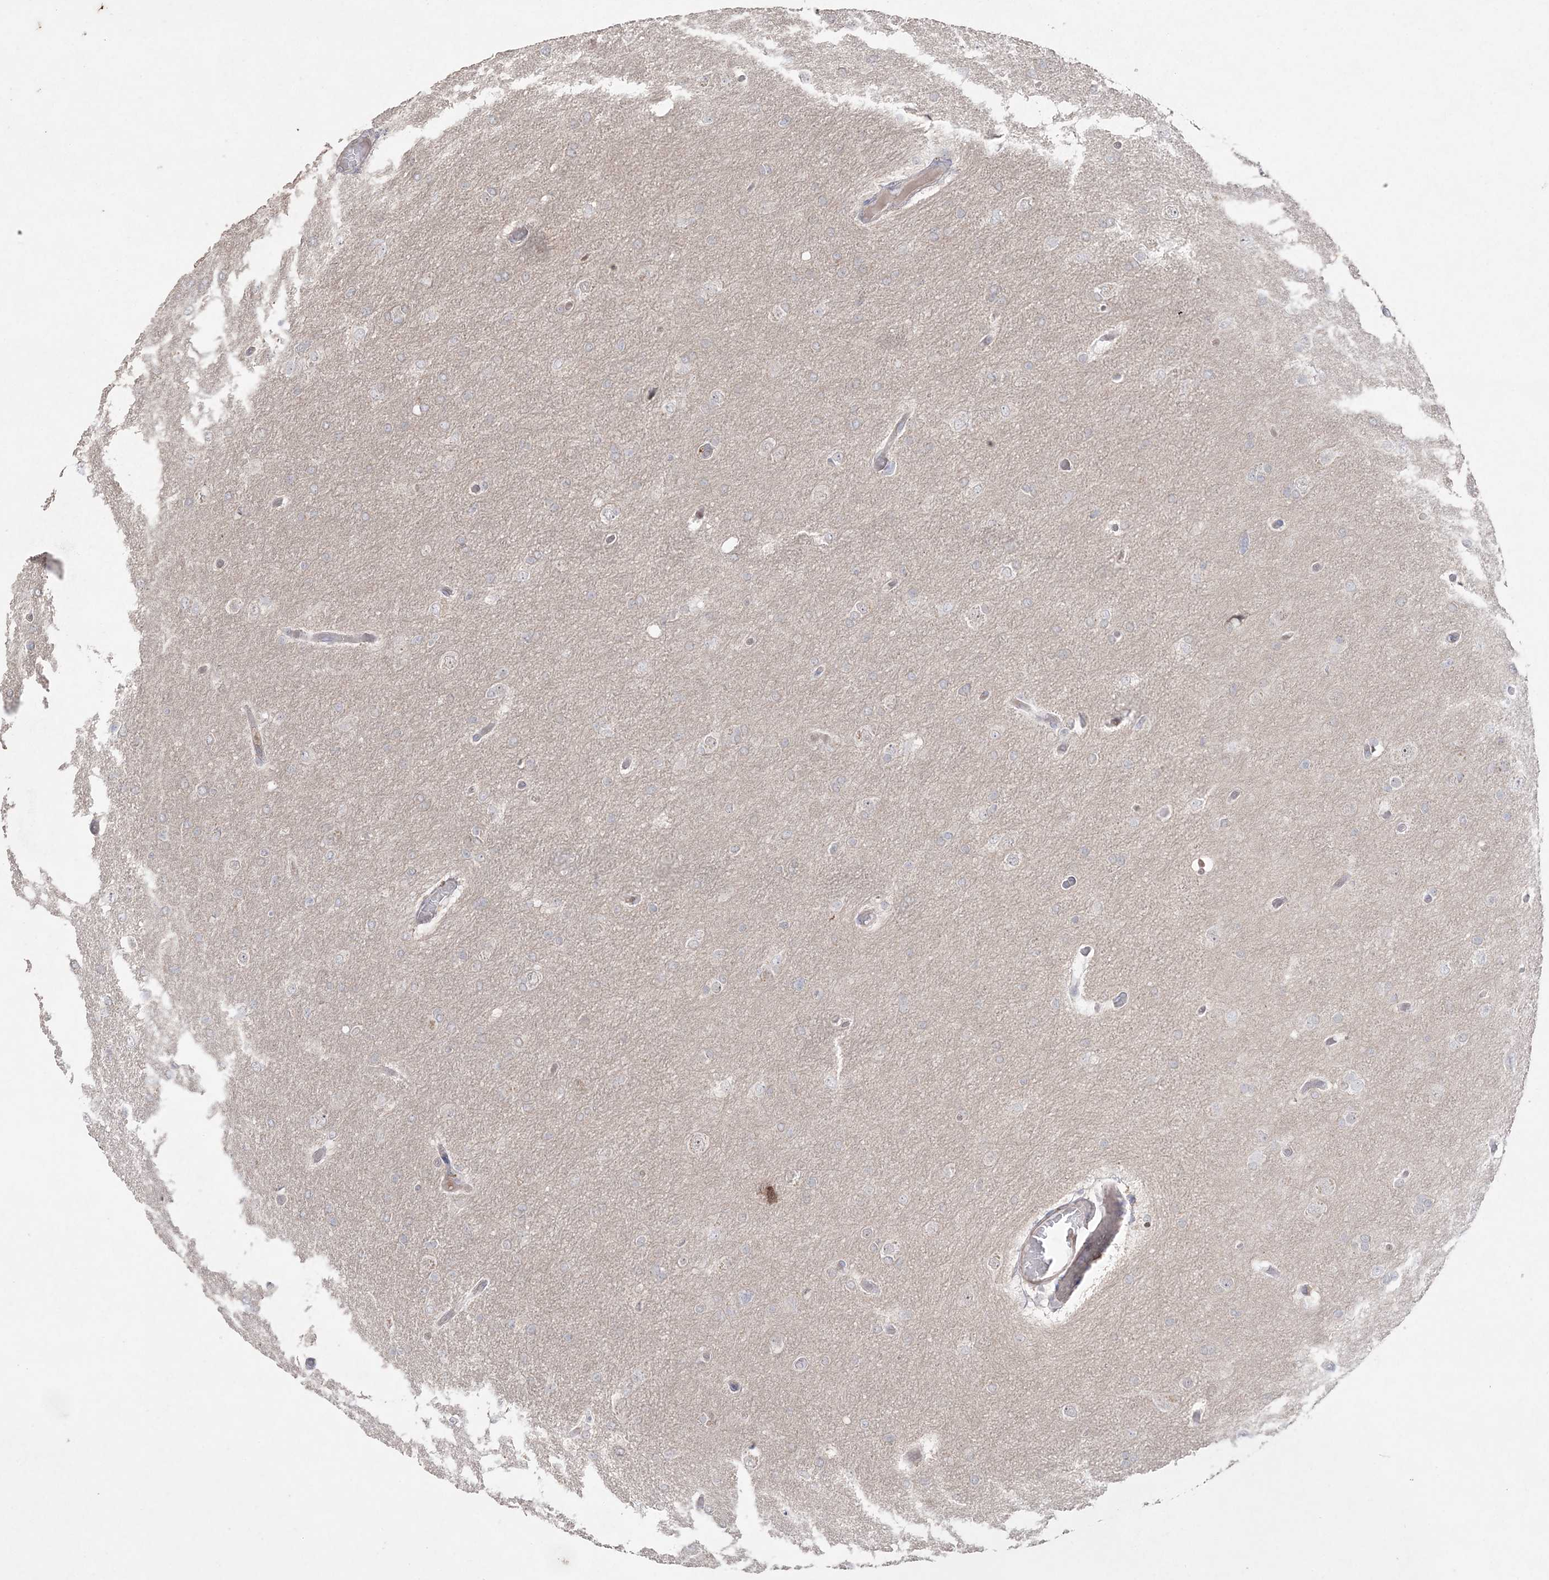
{"staining": {"intensity": "negative", "quantity": "none", "location": "none"}, "tissue": "glioma", "cell_type": "Tumor cells", "image_type": "cancer", "snomed": [{"axis": "morphology", "description": "Glioma, malignant, High grade"}, {"axis": "topography", "description": "Cerebral cortex"}], "caption": "DAB immunohistochemical staining of malignant high-grade glioma demonstrates no significant expression in tumor cells.", "gene": "SH3BP4", "patient": {"sex": "female", "age": 36}}